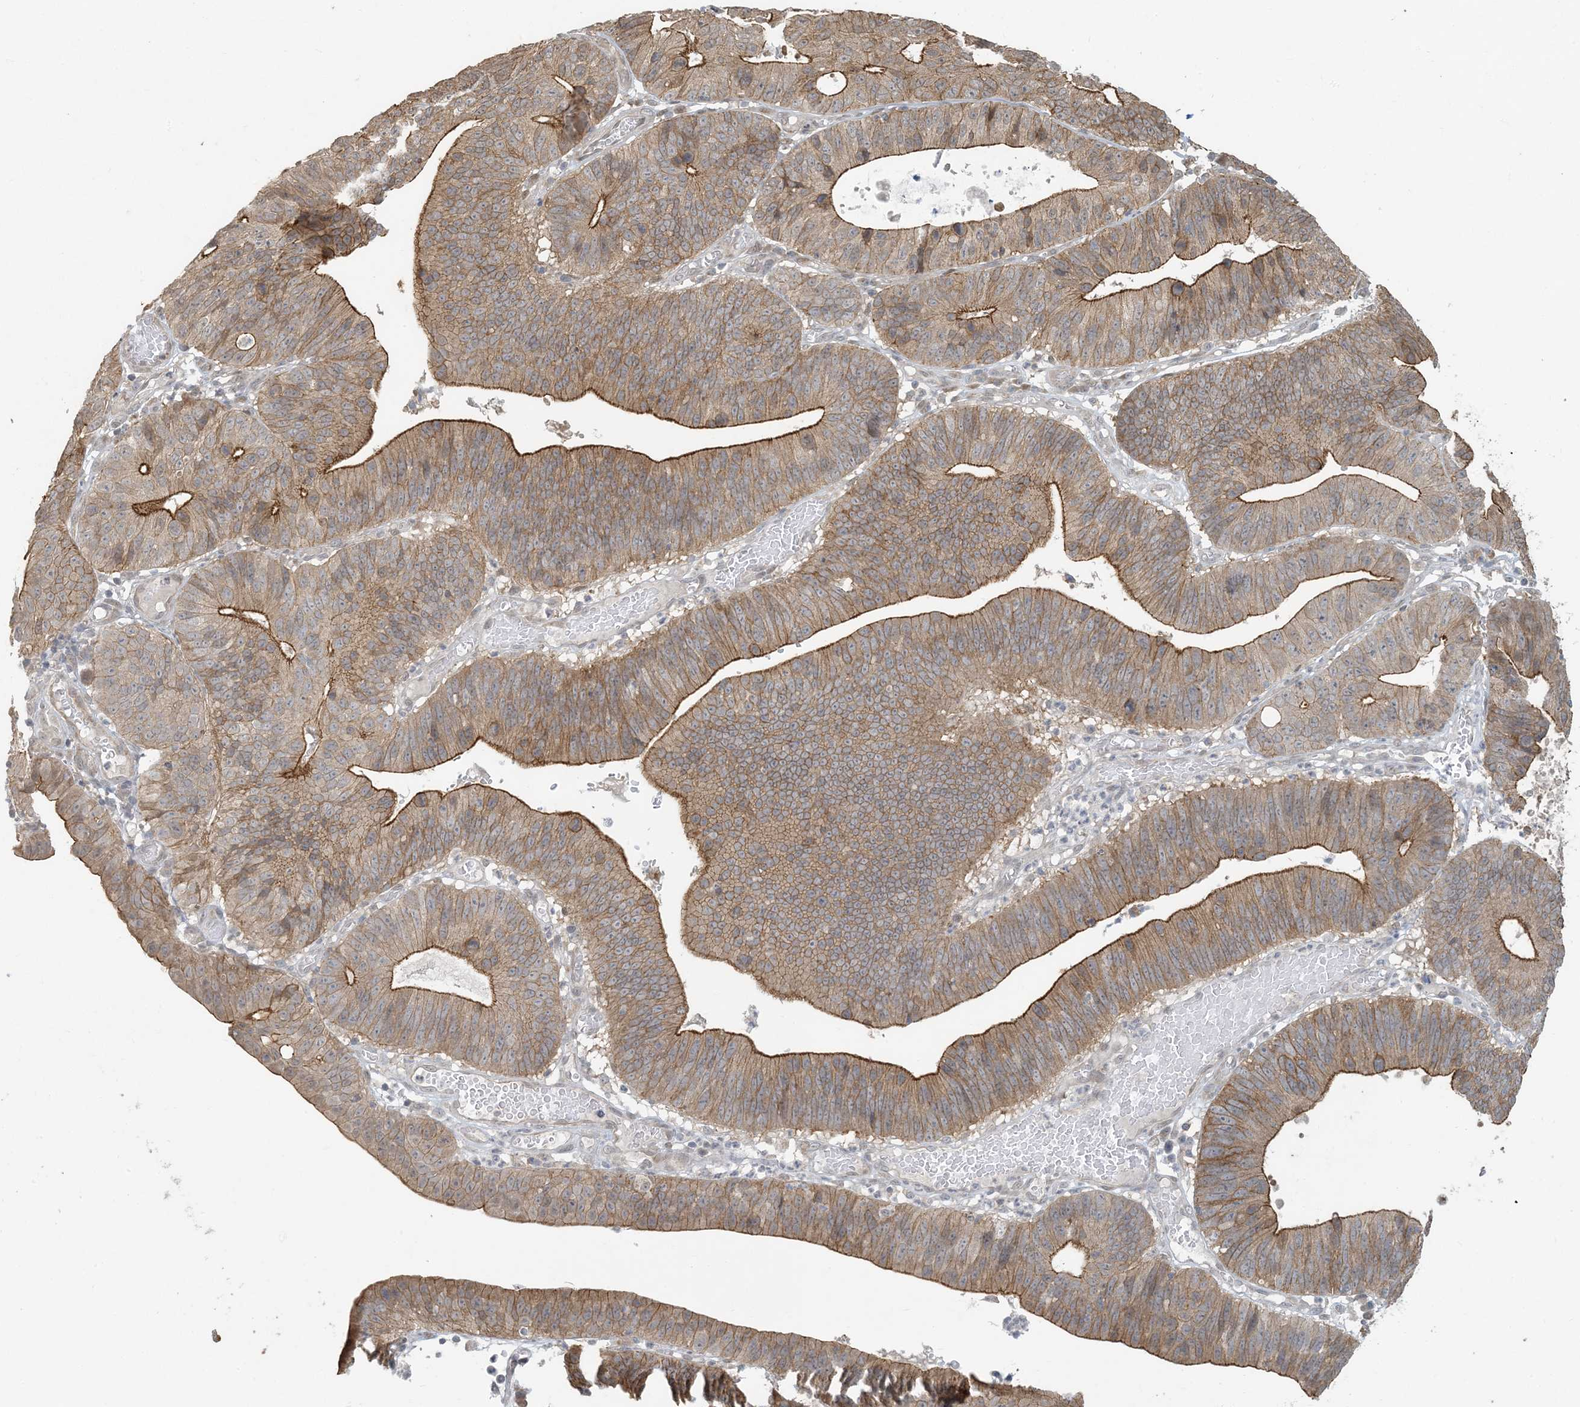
{"staining": {"intensity": "moderate", "quantity": ">75%", "location": "cytoplasmic/membranous"}, "tissue": "stomach cancer", "cell_type": "Tumor cells", "image_type": "cancer", "snomed": [{"axis": "morphology", "description": "Adenocarcinoma, NOS"}, {"axis": "topography", "description": "Stomach"}], "caption": "Human stomach cancer stained with a protein marker reveals moderate staining in tumor cells.", "gene": "BCORL1", "patient": {"sex": "male", "age": 59}}